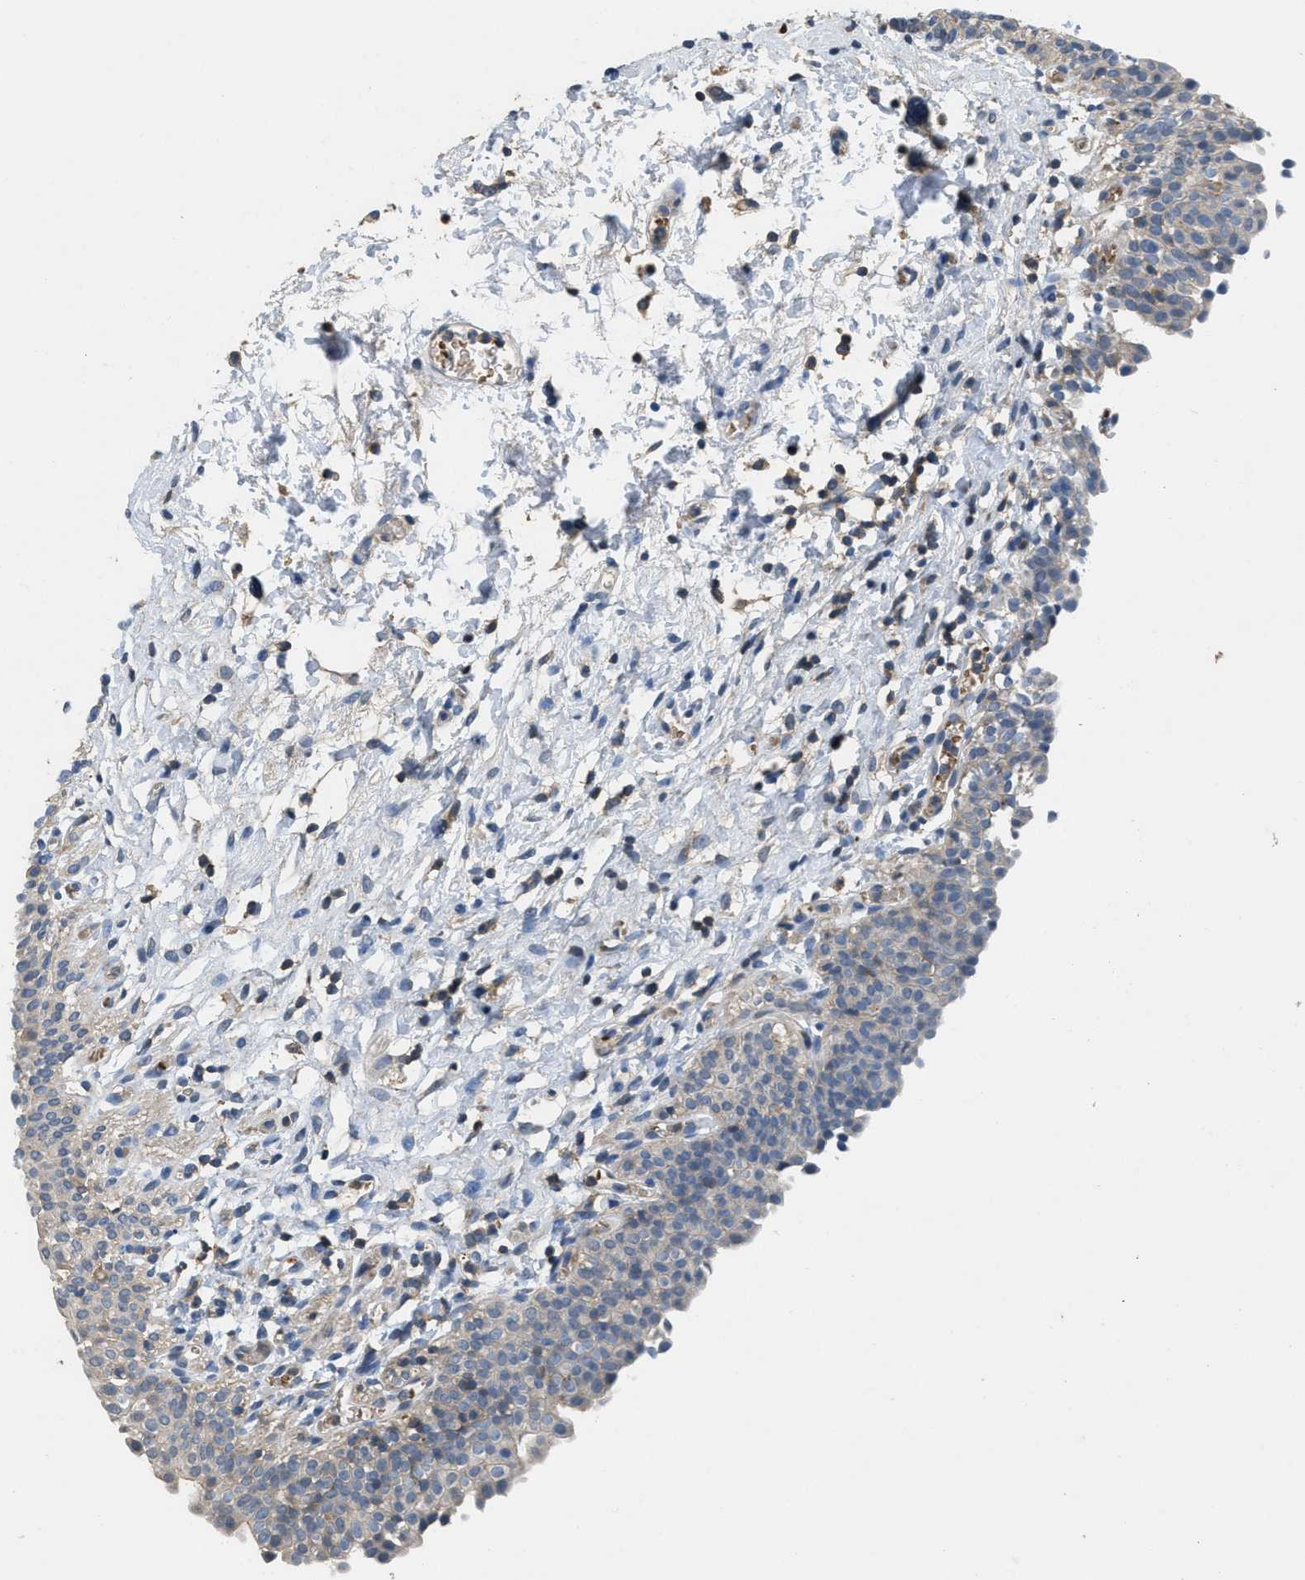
{"staining": {"intensity": "weak", "quantity": "<25%", "location": "cytoplasmic/membranous"}, "tissue": "urinary bladder", "cell_type": "Urothelial cells", "image_type": "normal", "snomed": [{"axis": "morphology", "description": "Normal tissue, NOS"}, {"axis": "topography", "description": "Urinary bladder"}], "caption": "Protein analysis of normal urinary bladder displays no significant expression in urothelial cells.", "gene": "DGKE", "patient": {"sex": "male", "age": 55}}